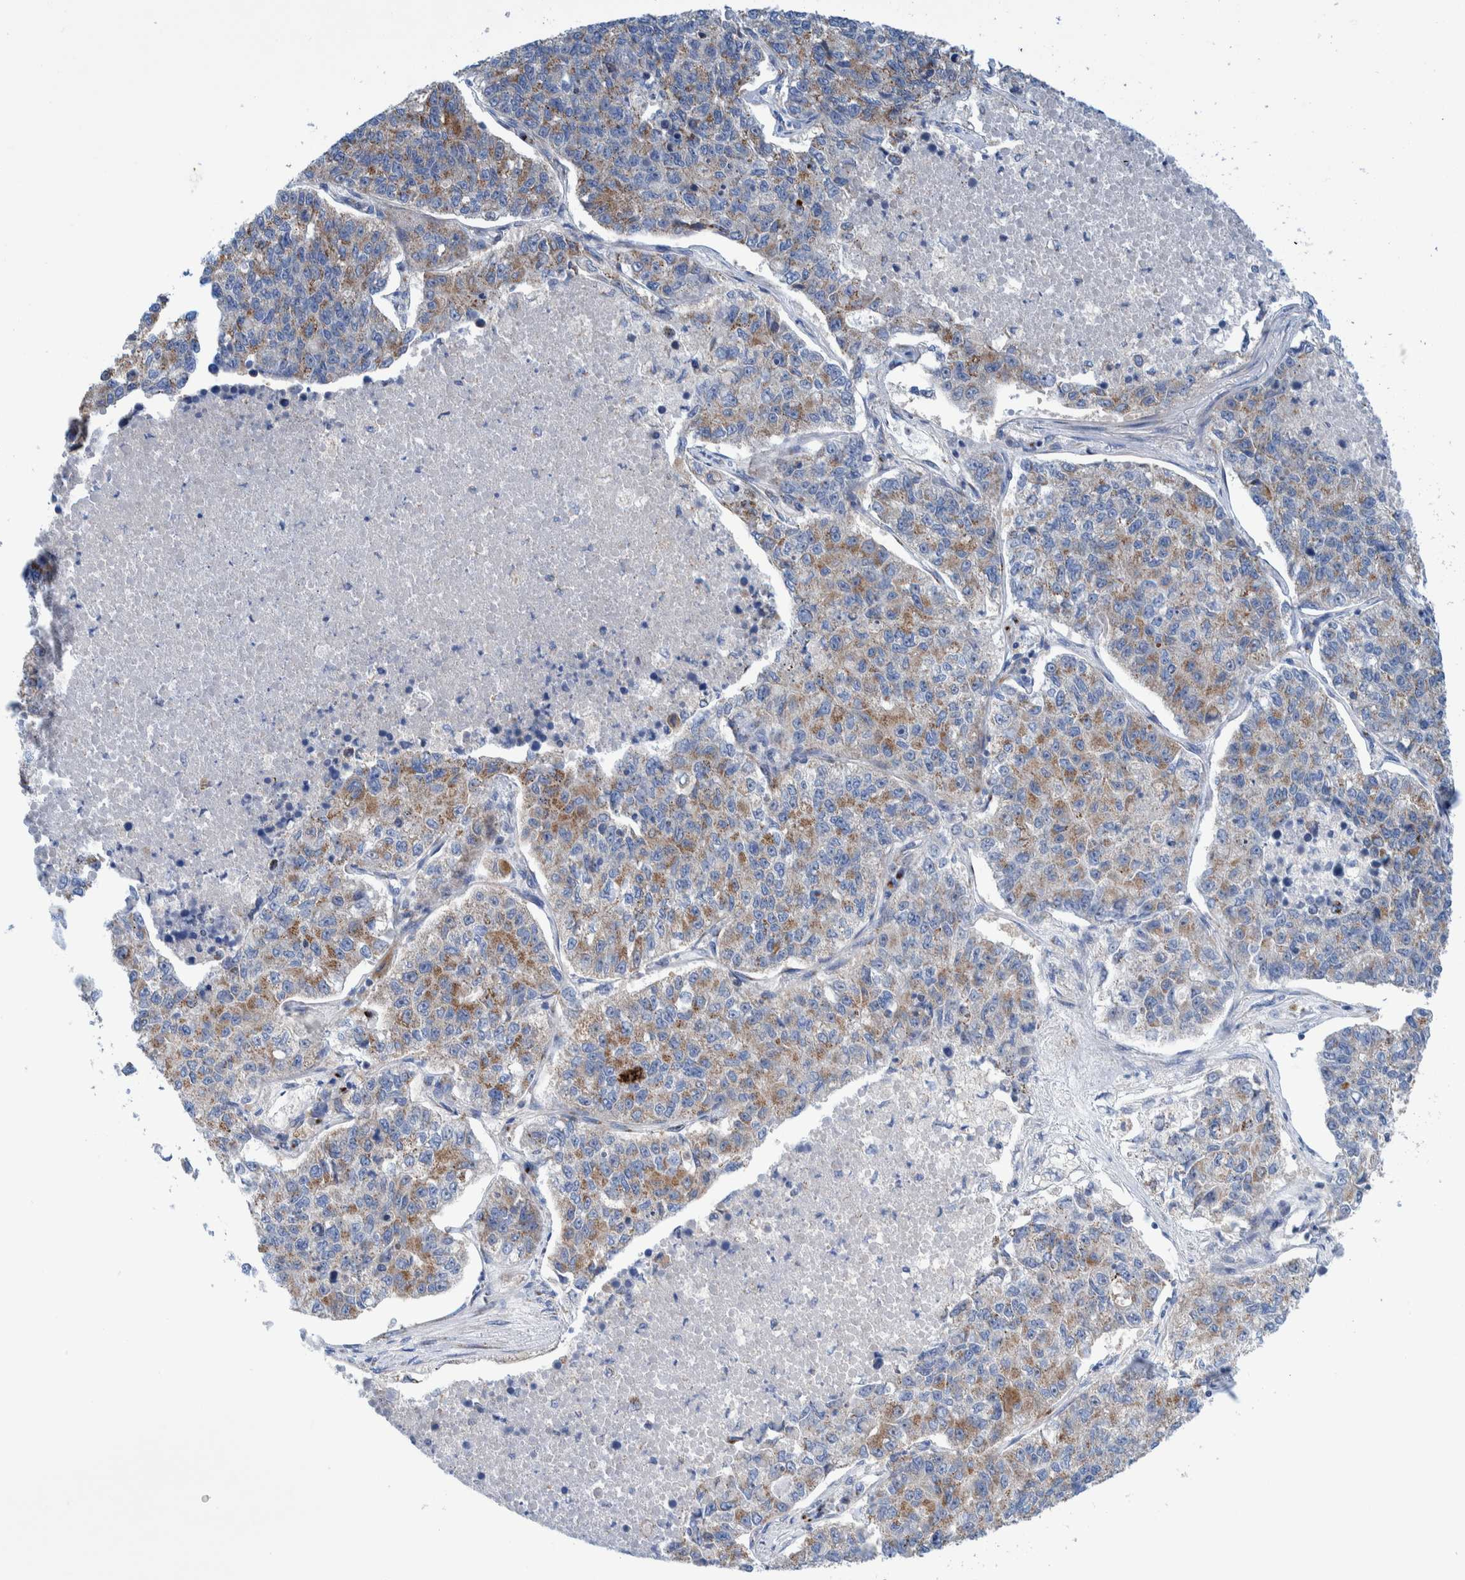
{"staining": {"intensity": "moderate", "quantity": "25%-75%", "location": "cytoplasmic/membranous"}, "tissue": "lung cancer", "cell_type": "Tumor cells", "image_type": "cancer", "snomed": [{"axis": "morphology", "description": "Adenocarcinoma, NOS"}, {"axis": "topography", "description": "Lung"}], "caption": "A histopathology image of human adenocarcinoma (lung) stained for a protein reveals moderate cytoplasmic/membranous brown staining in tumor cells. (Stains: DAB (3,3'-diaminobenzidine) in brown, nuclei in blue, Microscopy: brightfield microscopy at high magnification).", "gene": "TRIM58", "patient": {"sex": "male", "age": 49}}